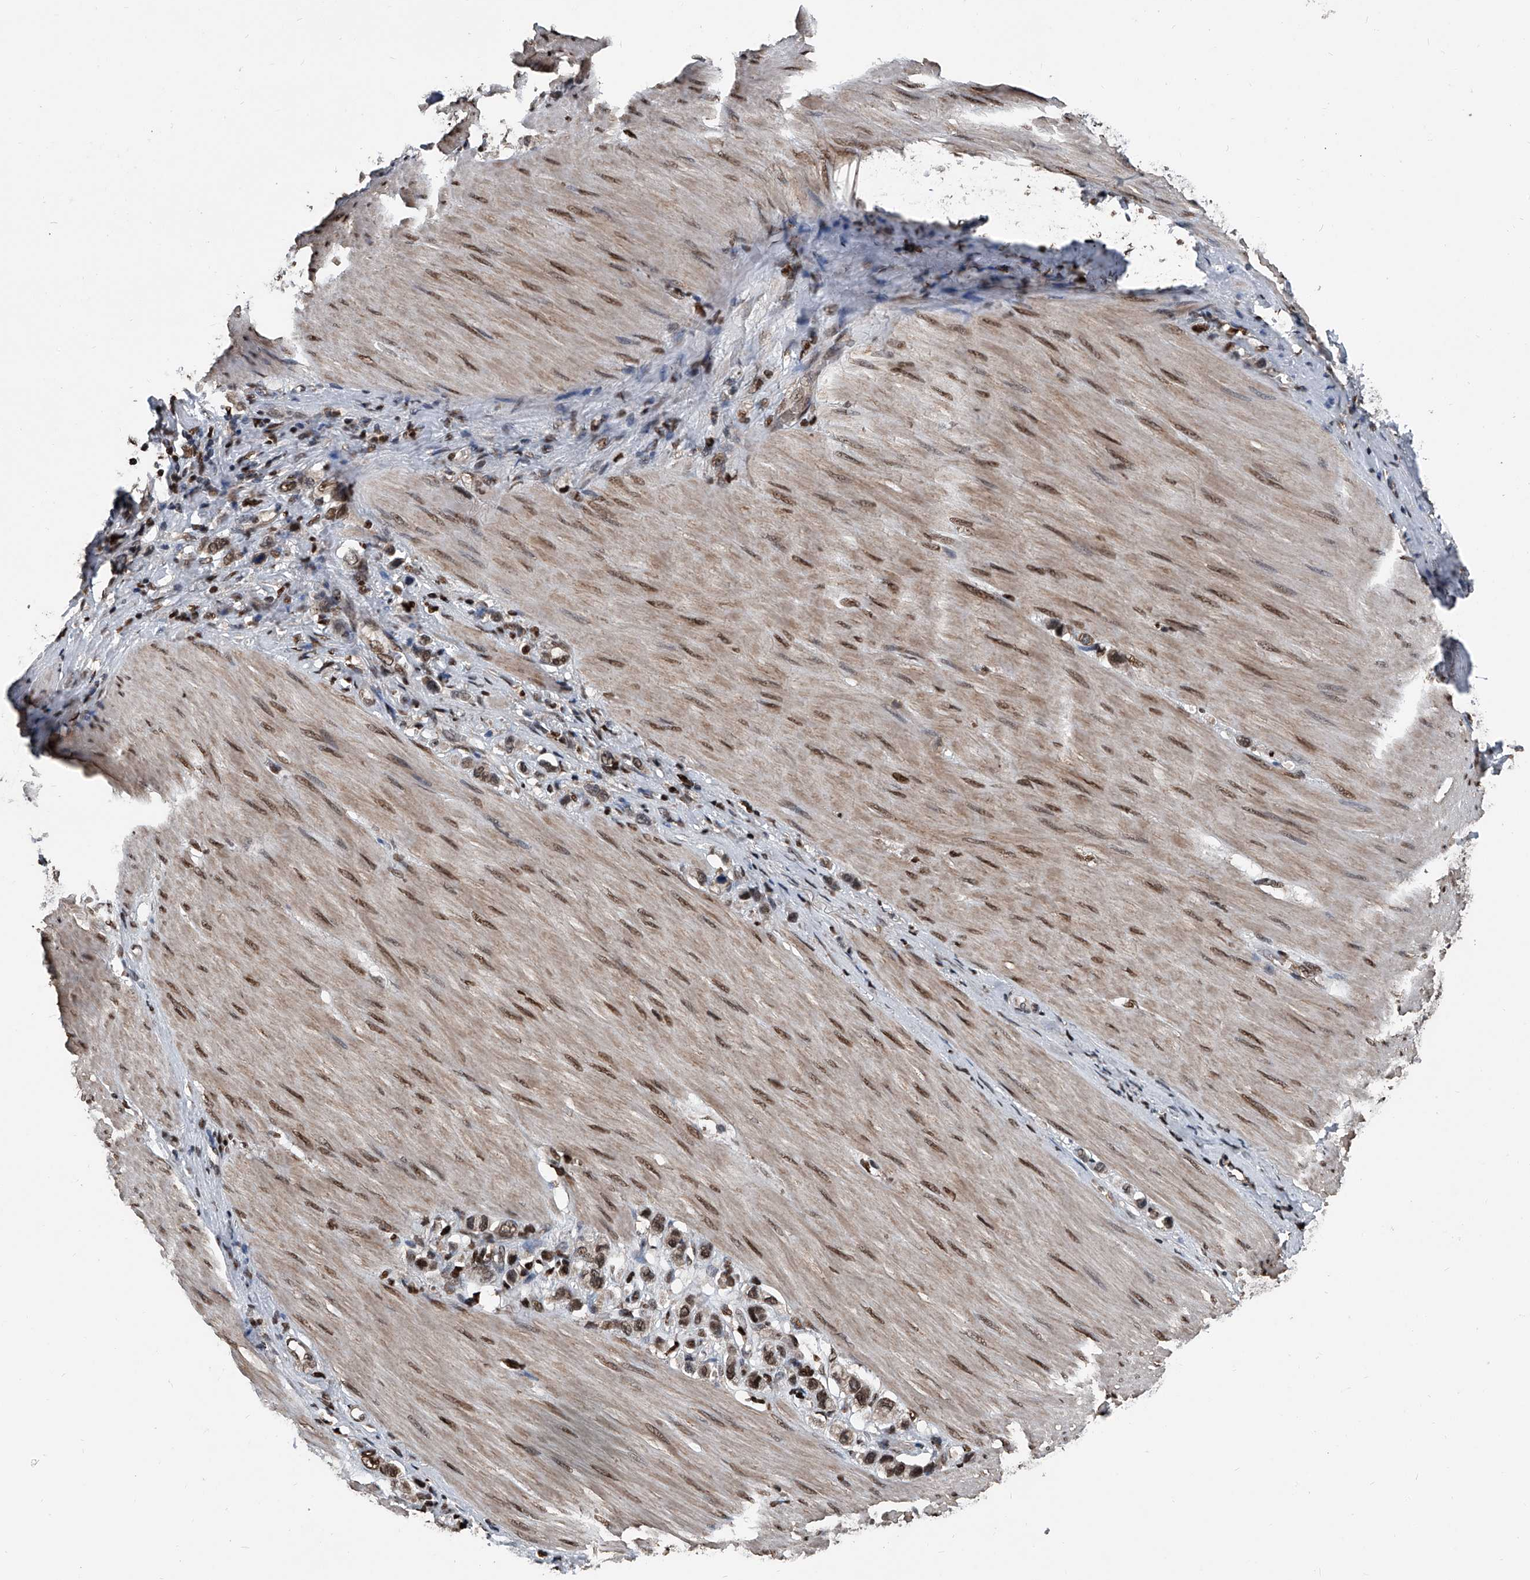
{"staining": {"intensity": "moderate", "quantity": ">75%", "location": "nuclear"}, "tissue": "stomach cancer", "cell_type": "Tumor cells", "image_type": "cancer", "snomed": [{"axis": "morphology", "description": "Adenocarcinoma, NOS"}, {"axis": "topography", "description": "Stomach"}], "caption": "DAB immunohistochemical staining of human stomach cancer (adenocarcinoma) shows moderate nuclear protein expression in approximately >75% of tumor cells.", "gene": "FKBP5", "patient": {"sex": "female", "age": 65}}